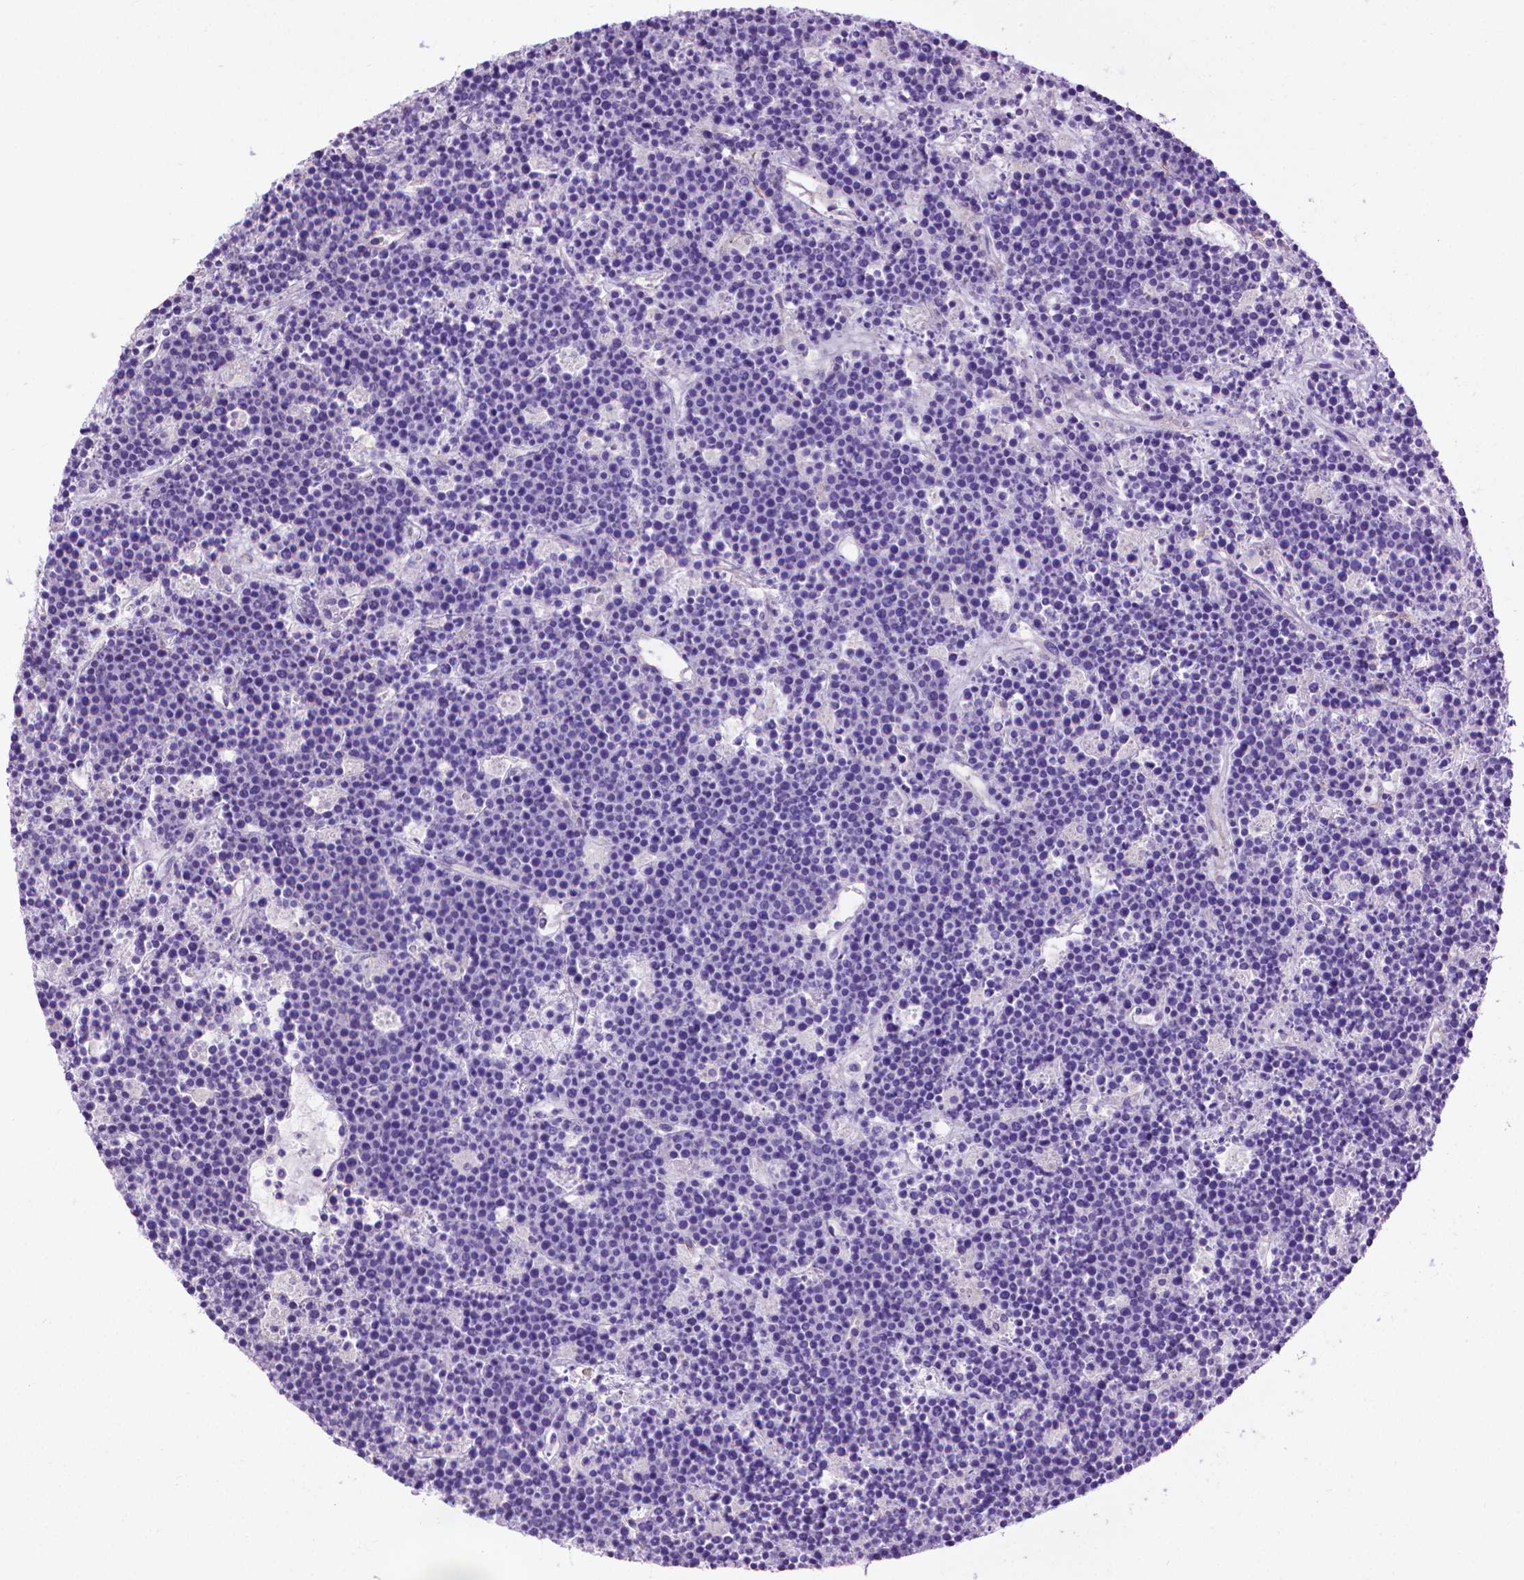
{"staining": {"intensity": "negative", "quantity": "none", "location": "none"}, "tissue": "lymphoma", "cell_type": "Tumor cells", "image_type": "cancer", "snomed": [{"axis": "morphology", "description": "Malignant lymphoma, non-Hodgkin's type, High grade"}, {"axis": "topography", "description": "Ovary"}], "caption": "Malignant lymphoma, non-Hodgkin's type (high-grade) stained for a protein using immunohistochemistry demonstrates no expression tumor cells.", "gene": "AQP10", "patient": {"sex": "female", "age": 56}}